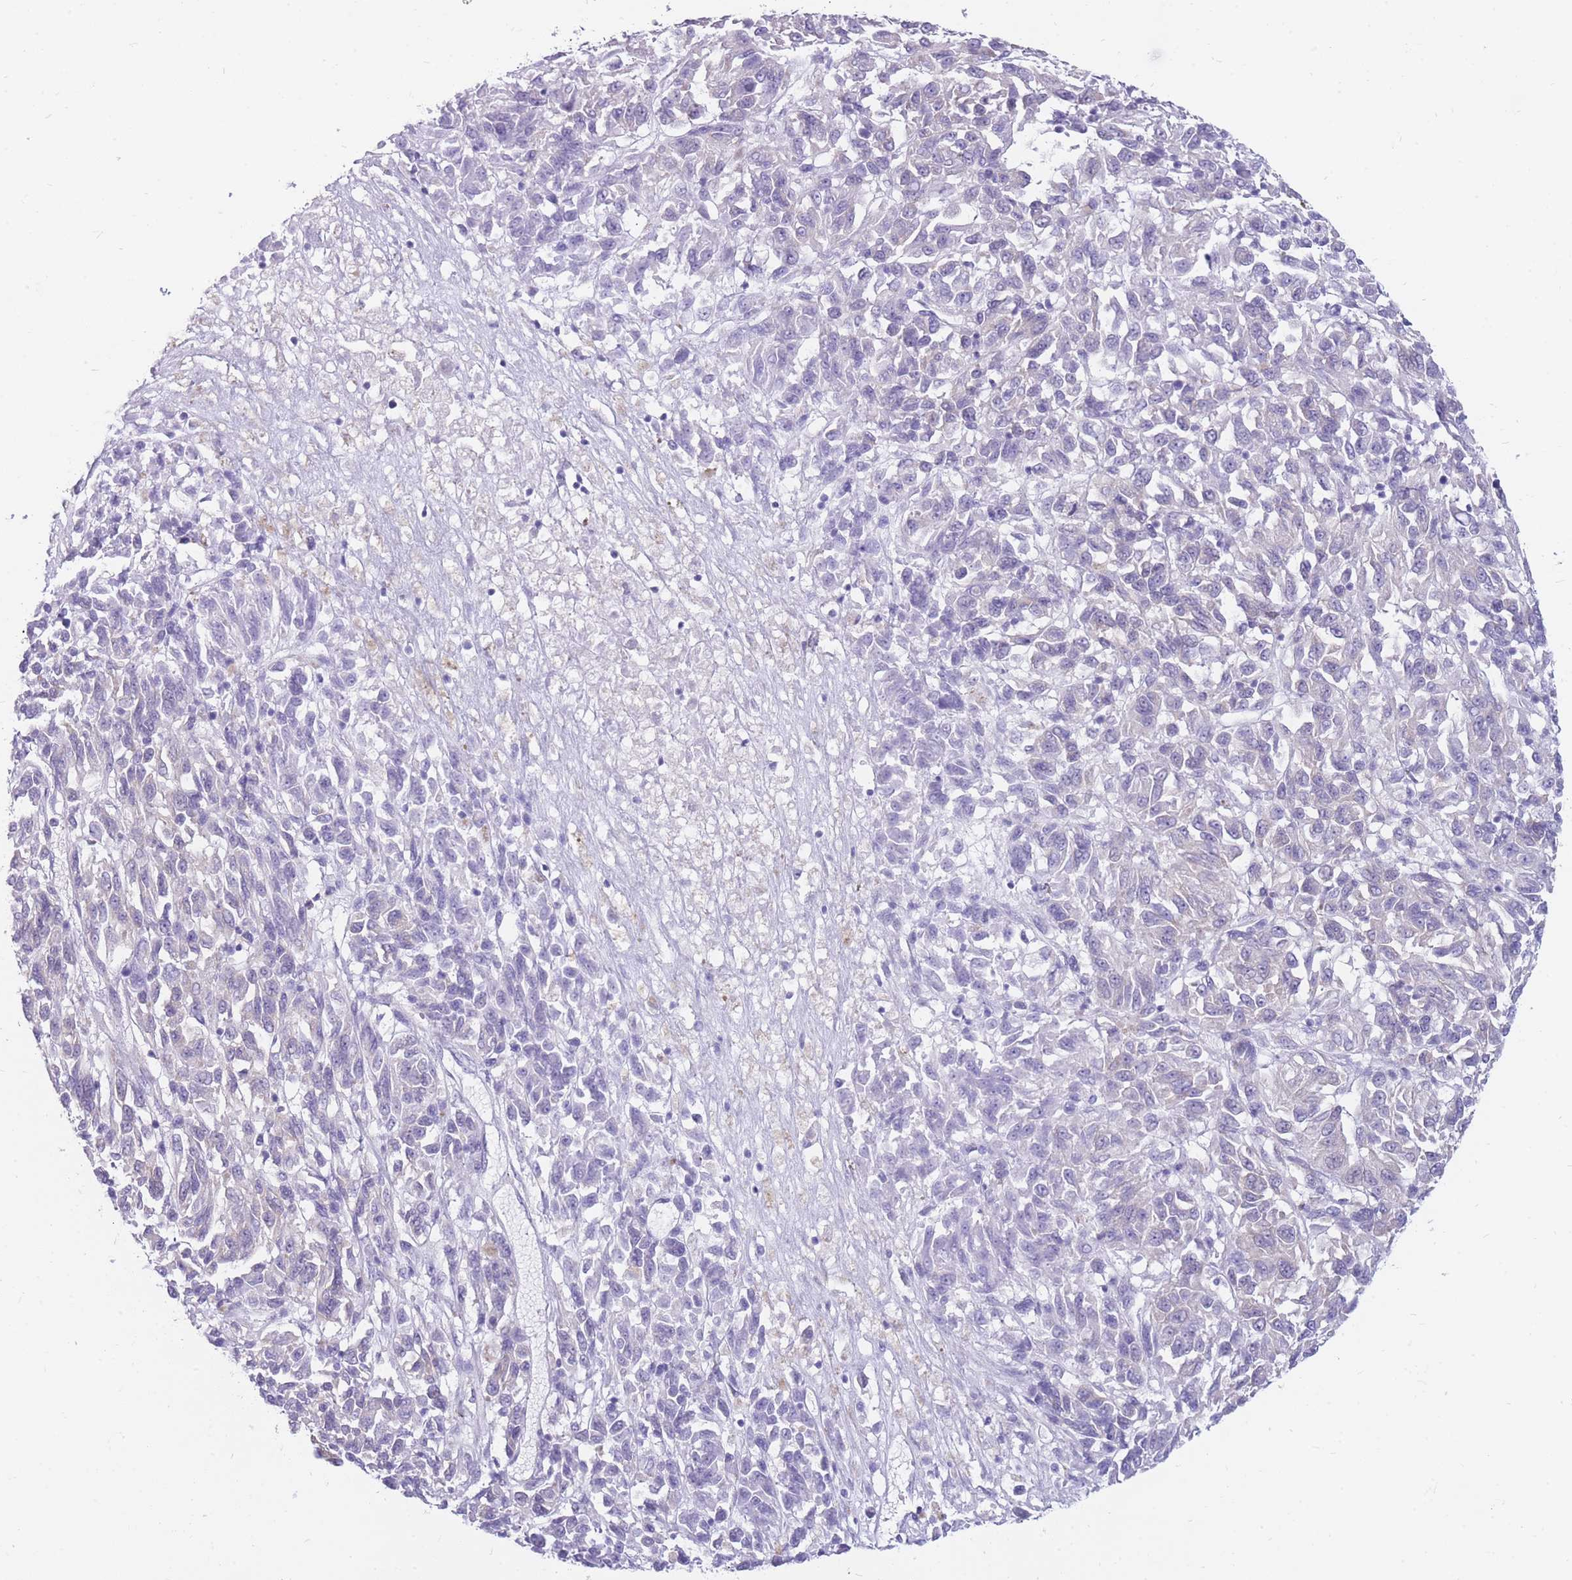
{"staining": {"intensity": "negative", "quantity": "none", "location": "none"}, "tissue": "melanoma", "cell_type": "Tumor cells", "image_type": "cancer", "snomed": [{"axis": "morphology", "description": "Malignant melanoma, Metastatic site"}, {"axis": "topography", "description": "Lung"}], "caption": "There is no significant staining in tumor cells of melanoma. (DAB IHC with hematoxylin counter stain).", "gene": "MTSS2", "patient": {"sex": "male", "age": 64}}